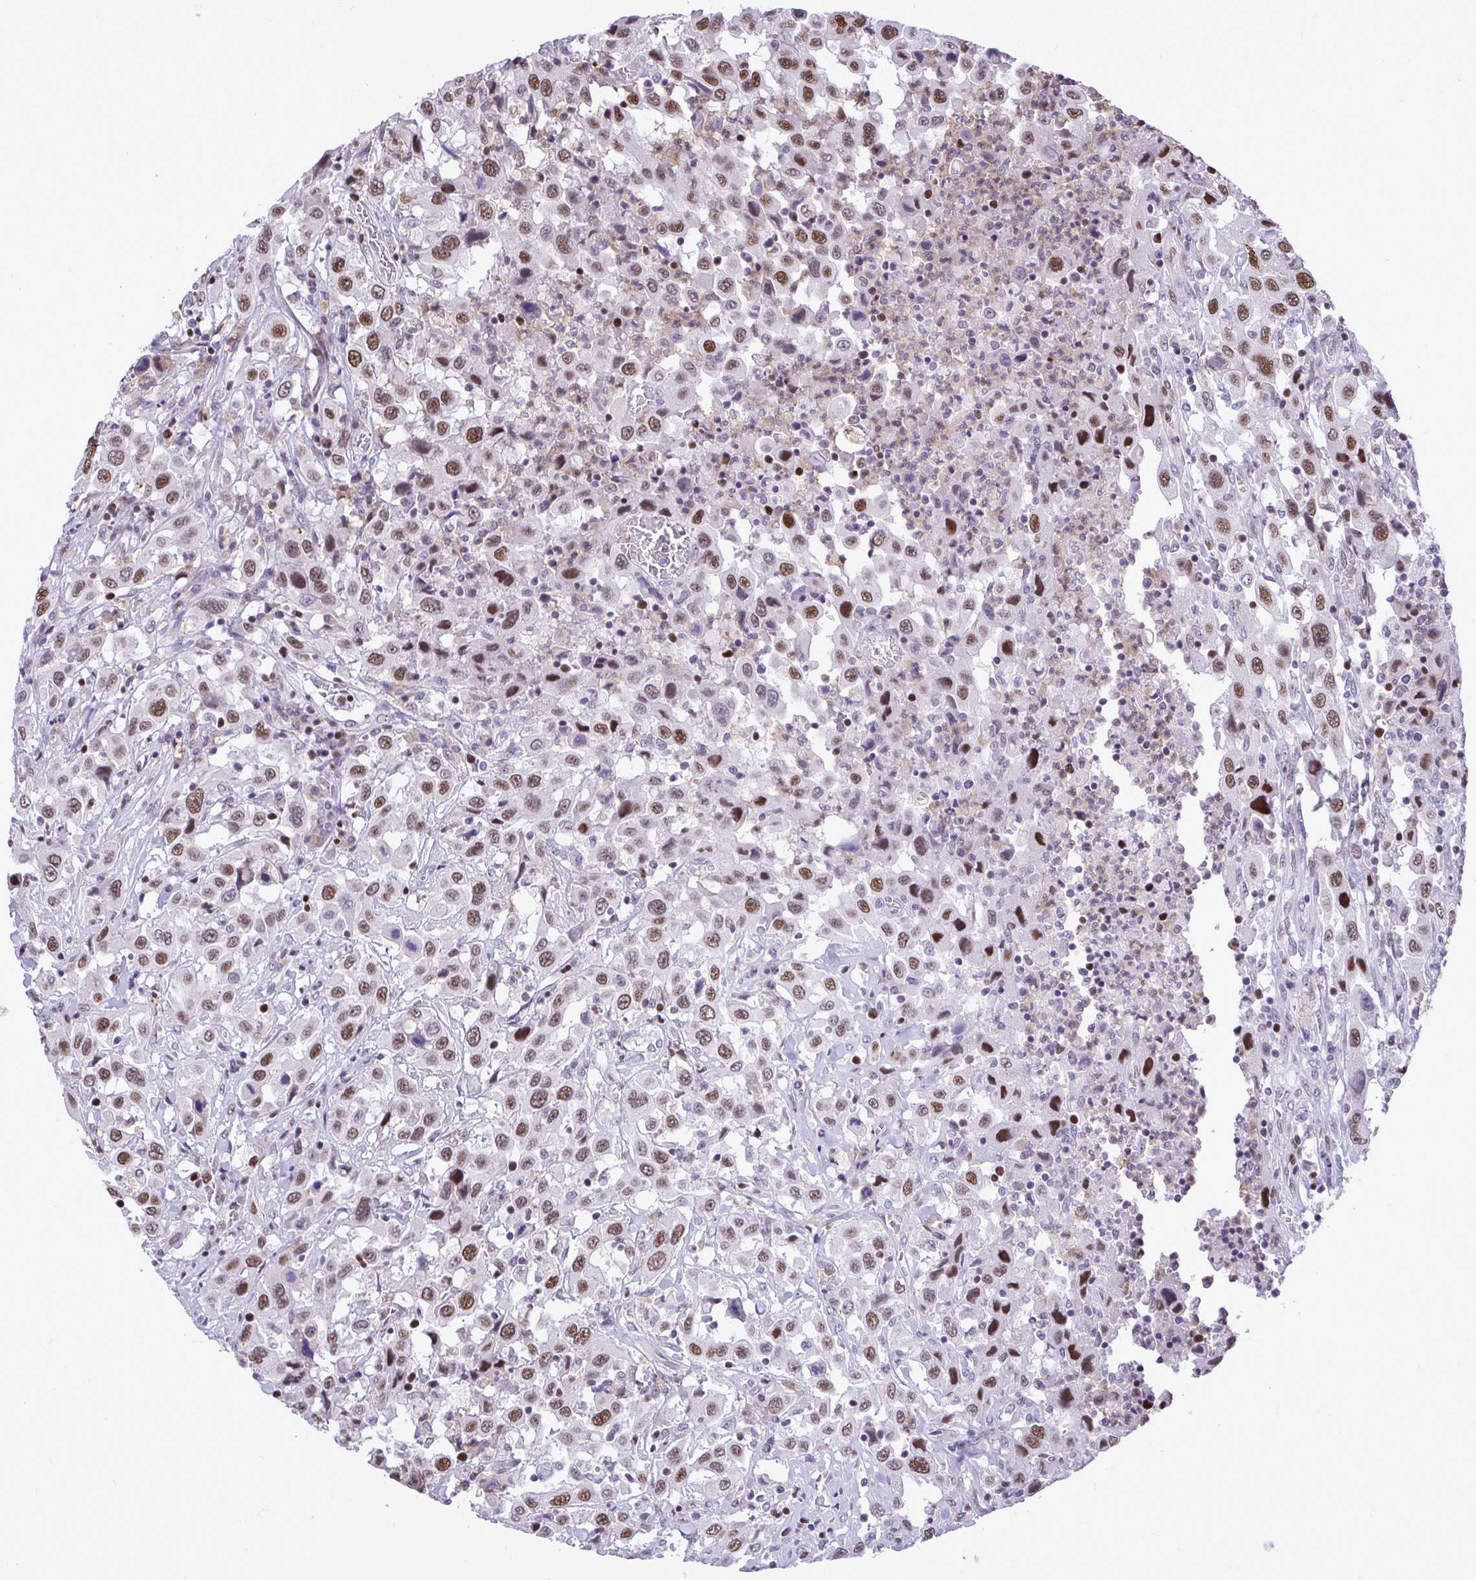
{"staining": {"intensity": "moderate", "quantity": ">75%", "location": "nuclear"}, "tissue": "urothelial cancer", "cell_type": "Tumor cells", "image_type": "cancer", "snomed": [{"axis": "morphology", "description": "Urothelial carcinoma, High grade"}, {"axis": "topography", "description": "Urinary bladder"}], "caption": "Approximately >75% of tumor cells in urothelial cancer exhibit moderate nuclear protein staining as visualized by brown immunohistochemical staining.", "gene": "C1QL2", "patient": {"sex": "male", "age": 61}}